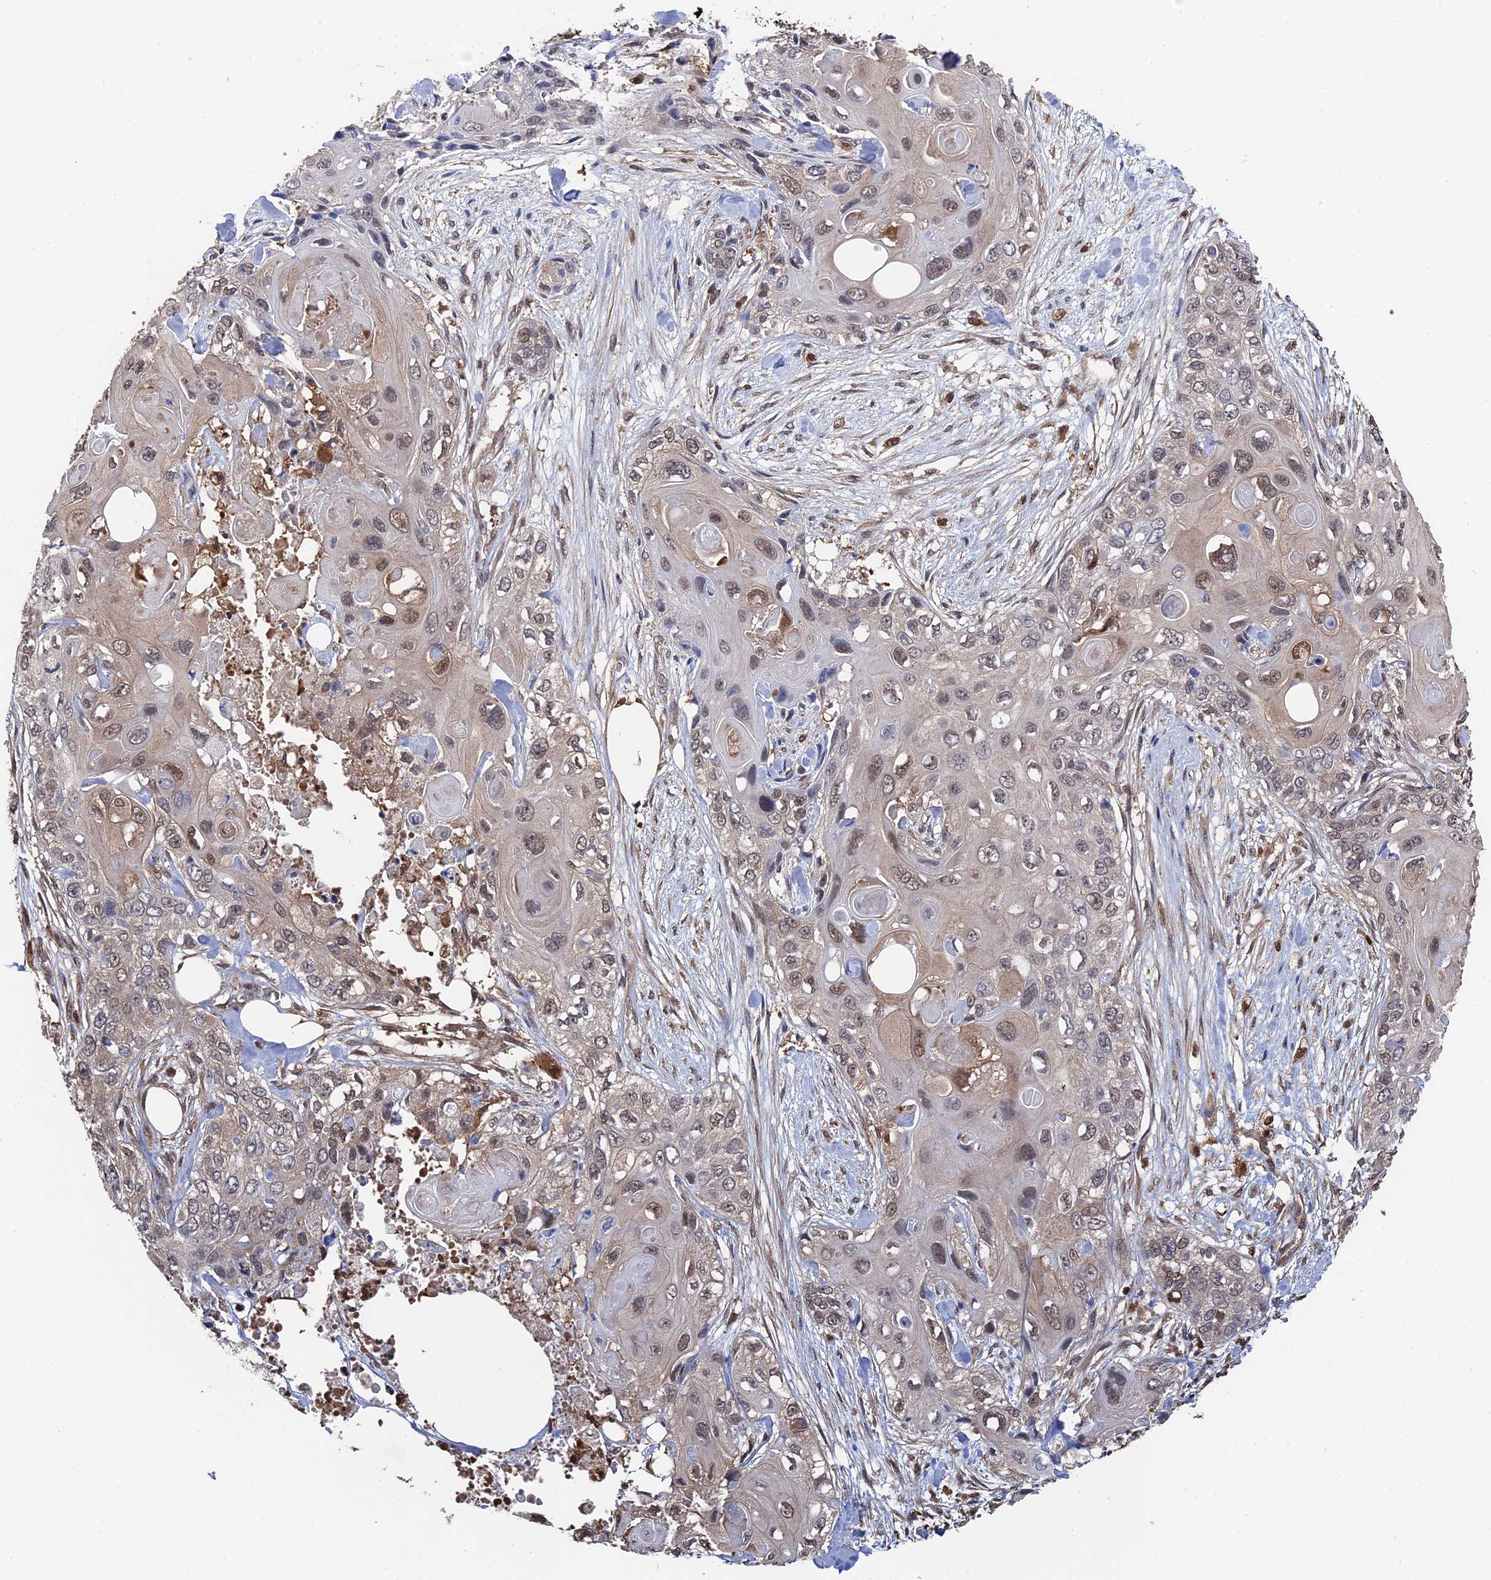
{"staining": {"intensity": "moderate", "quantity": "25%-75%", "location": "cytoplasmic/membranous,nuclear"}, "tissue": "skin cancer", "cell_type": "Tumor cells", "image_type": "cancer", "snomed": [{"axis": "morphology", "description": "Normal tissue, NOS"}, {"axis": "morphology", "description": "Squamous cell carcinoma, NOS"}, {"axis": "topography", "description": "Skin"}], "caption": "The image reveals immunohistochemical staining of squamous cell carcinoma (skin). There is moderate cytoplasmic/membranous and nuclear staining is present in approximately 25%-75% of tumor cells.", "gene": "RNH1", "patient": {"sex": "male", "age": 72}}